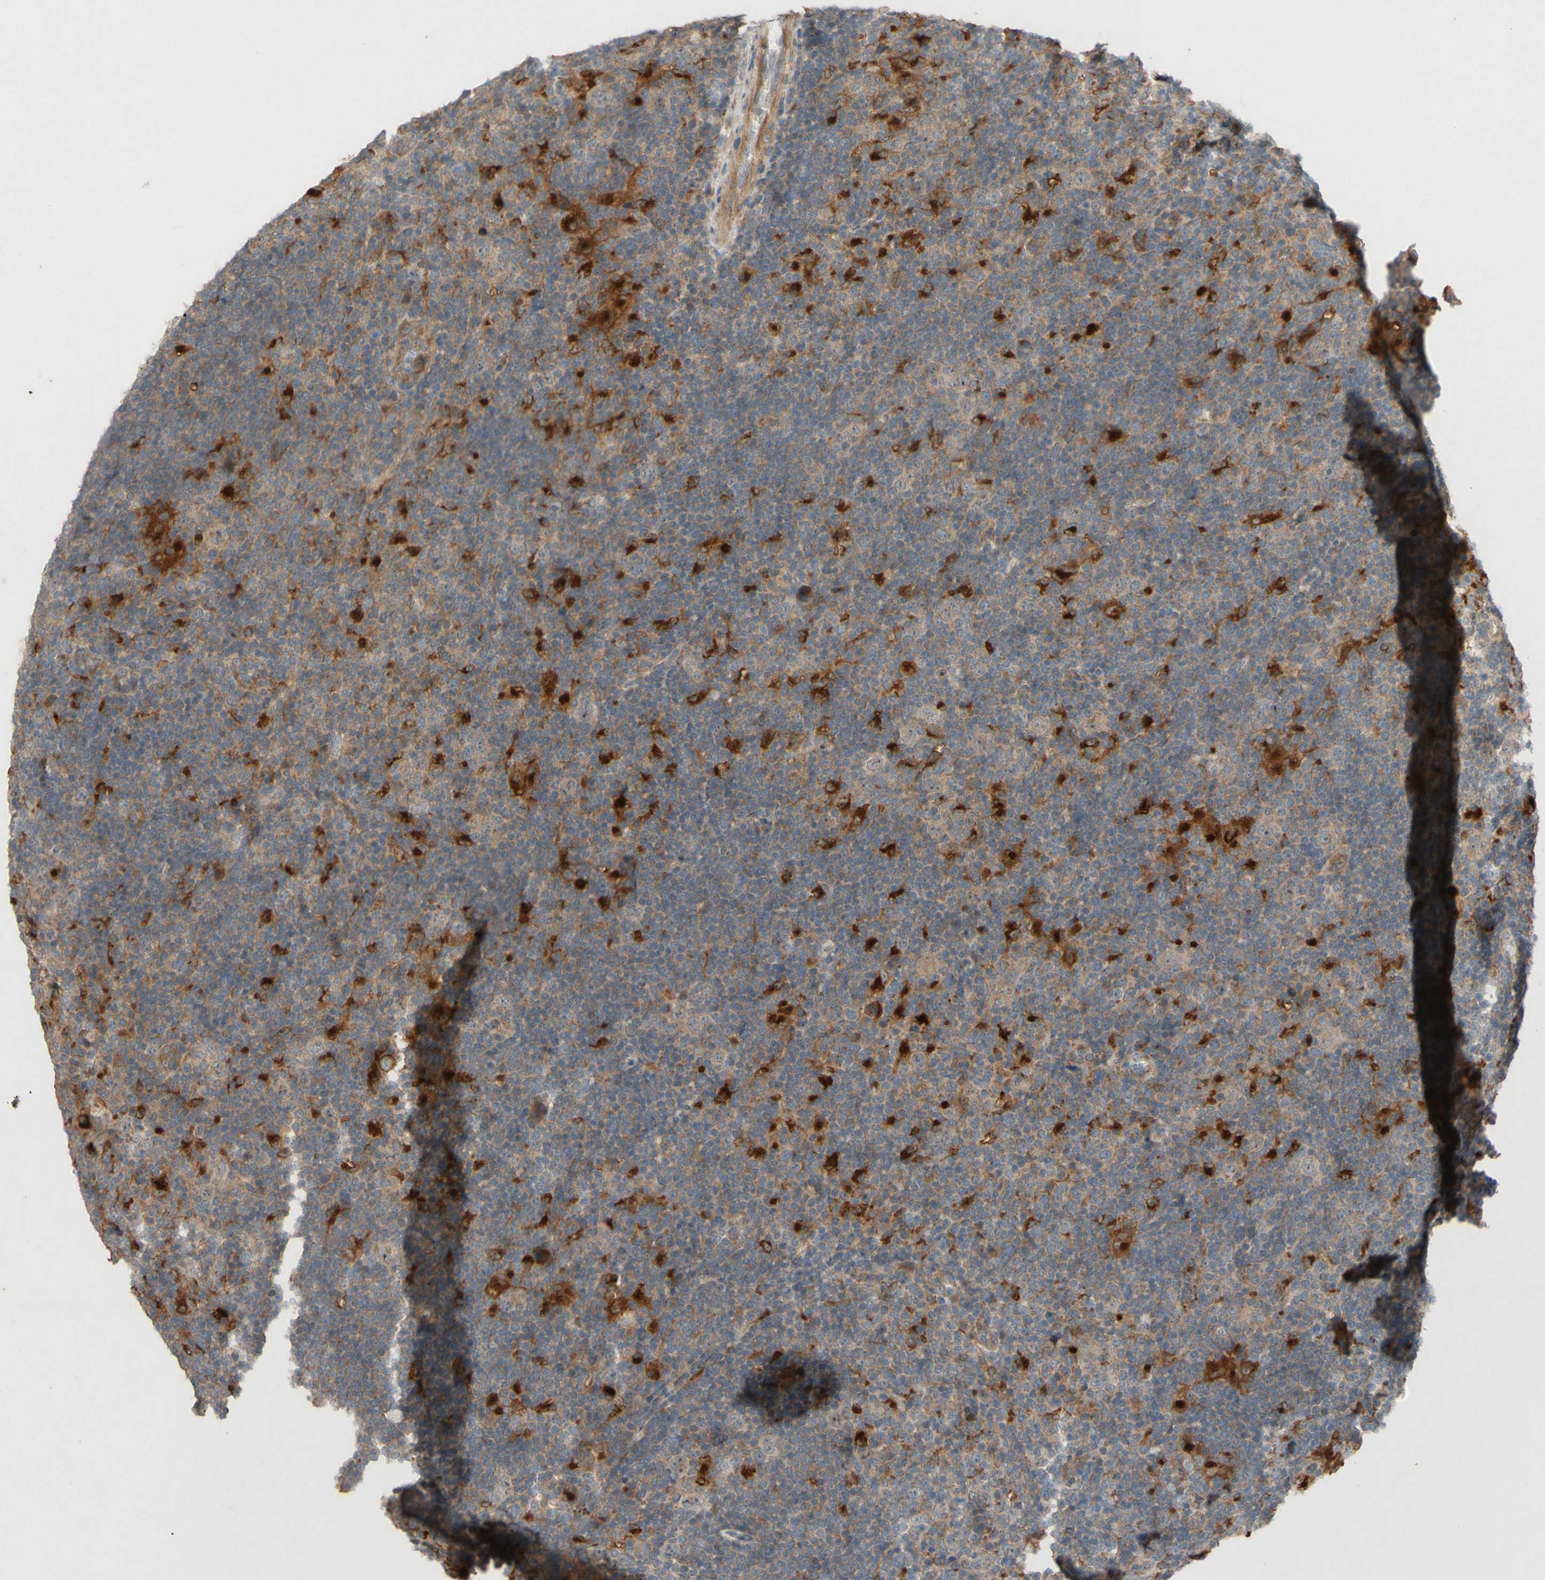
{"staining": {"intensity": "weak", "quantity": ">75%", "location": "cytoplasmic/membranous"}, "tissue": "lymphoma", "cell_type": "Tumor cells", "image_type": "cancer", "snomed": [{"axis": "morphology", "description": "Hodgkin's disease, NOS"}, {"axis": "topography", "description": "Lymph node"}], "caption": "The histopathology image exhibits immunohistochemical staining of lymphoma. There is weak cytoplasmic/membranous staining is seen in about >75% of tumor cells.", "gene": "ATP6V1F", "patient": {"sex": "female", "age": 57}}